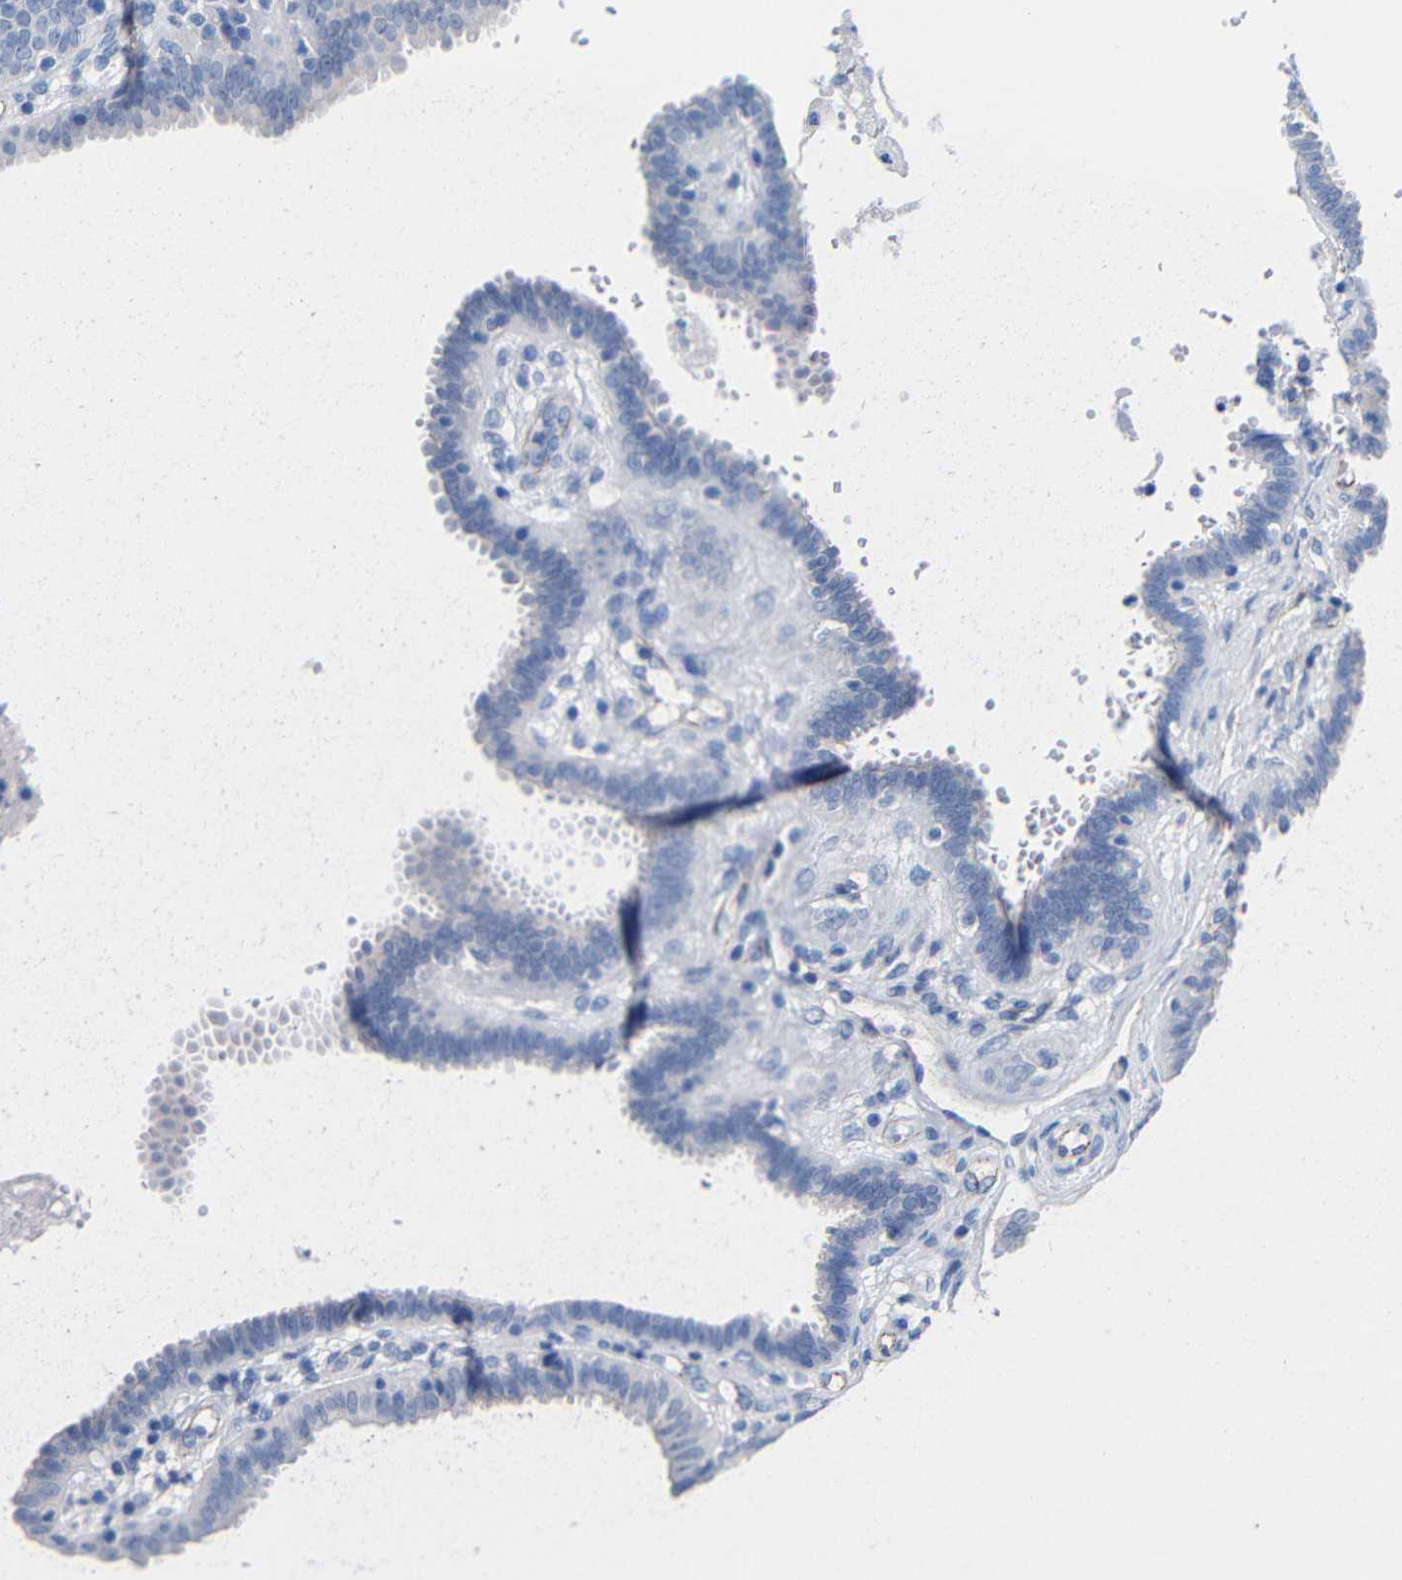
{"staining": {"intensity": "weak", "quantity": "25%-75%", "location": "cytoplasmic/membranous"}, "tissue": "fallopian tube", "cell_type": "Glandular cells", "image_type": "normal", "snomed": [{"axis": "morphology", "description": "Normal tissue, NOS"}, {"axis": "topography", "description": "Fallopian tube"}], "caption": "Protein staining exhibits weak cytoplasmic/membranous staining in approximately 25%-75% of glandular cells in benign fallopian tube. (DAB = brown stain, brightfield microscopy at high magnification).", "gene": "CGNL1", "patient": {"sex": "female", "age": 32}}